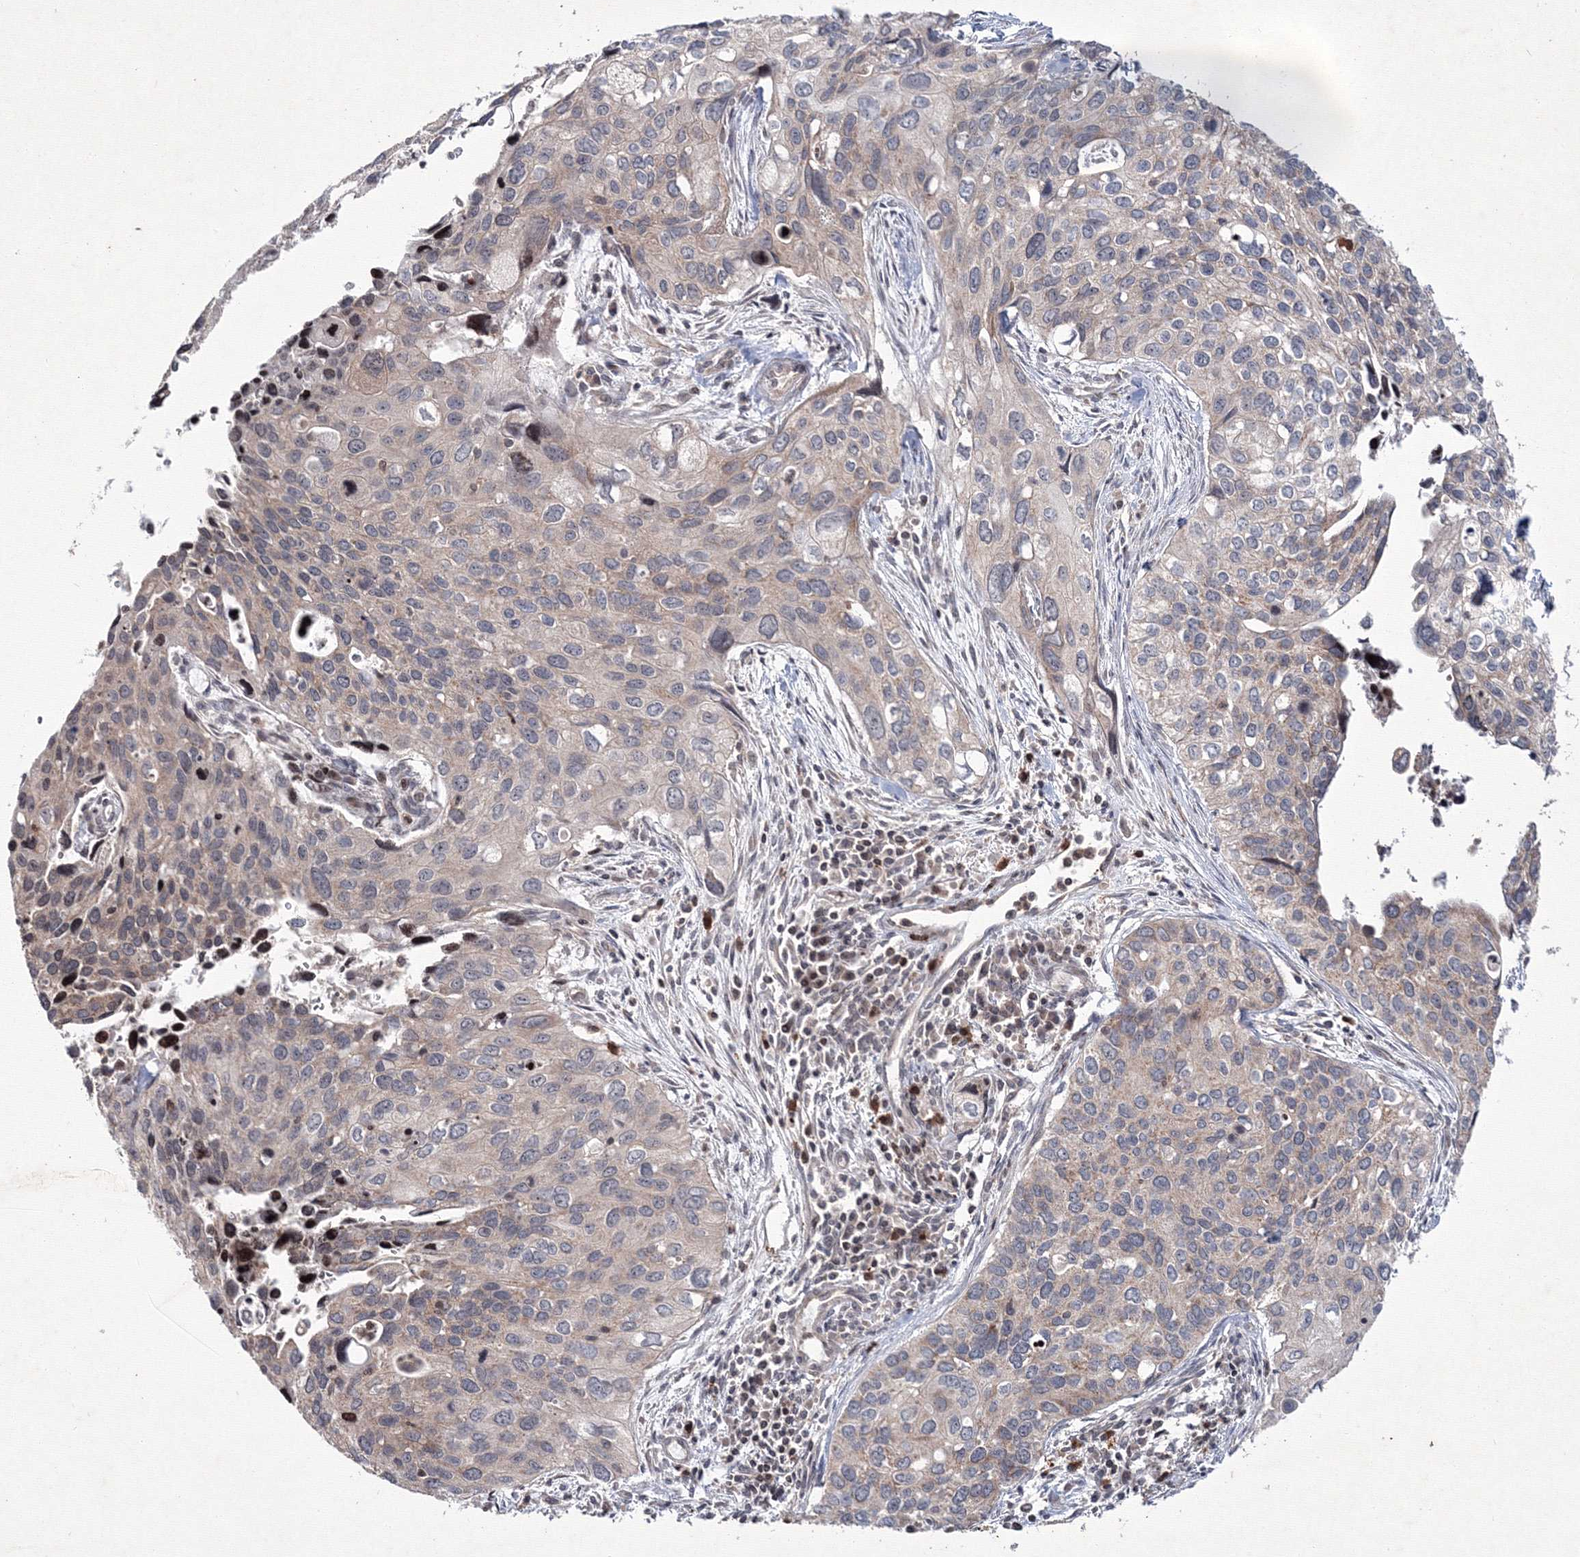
{"staining": {"intensity": "weak", "quantity": "<25%", "location": "cytoplasmic/membranous"}, "tissue": "cervical cancer", "cell_type": "Tumor cells", "image_type": "cancer", "snomed": [{"axis": "morphology", "description": "Squamous cell carcinoma, NOS"}, {"axis": "topography", "description": "Cervix"}], "caption": "Cervical cancer was stained to show a protein in brown. There is no significant staining in tumor cells. Brightfield microscopy of IHC stained with DAB (3,3'-diaminobenzidine) (brown) and hematoxylin (blue), captured at high magnification.", "gene": "MKRN2", "patient": {"sex": "female", "age": 55}}